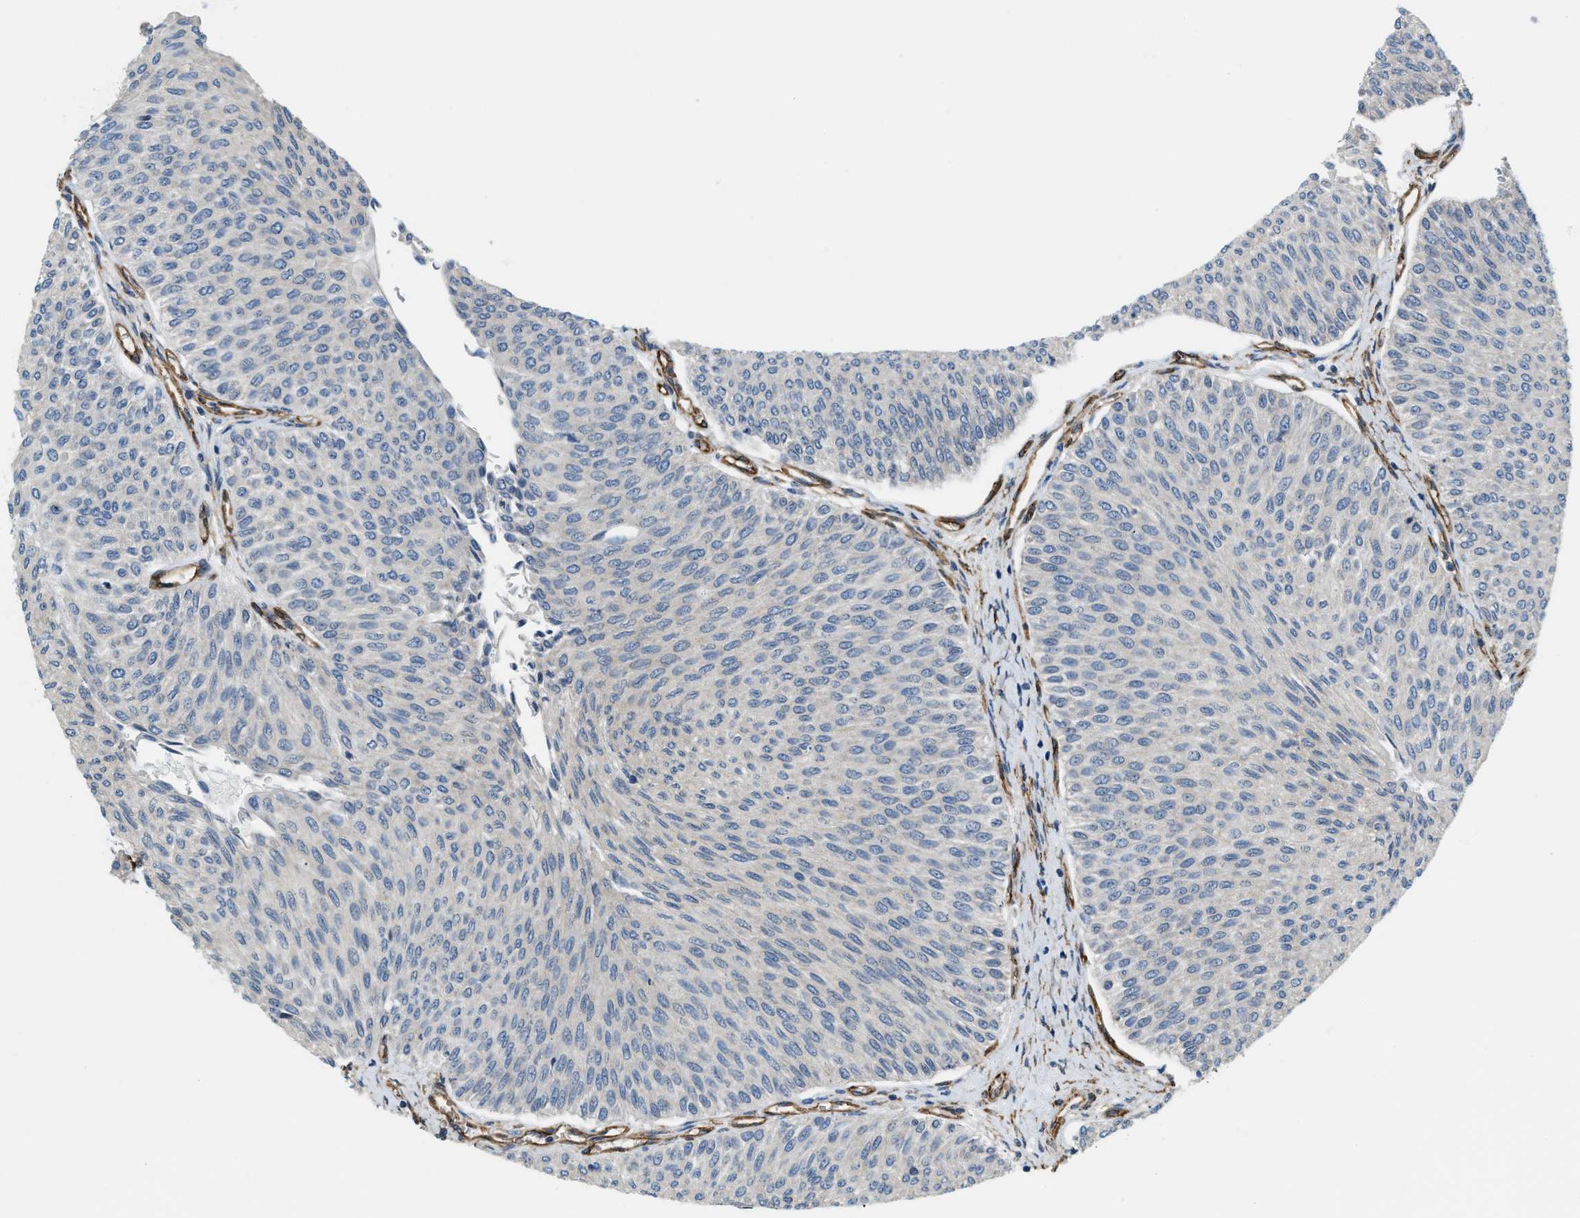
{"staining": {"intensity": "negative", "quantity": "none", "location": "none"}, "tissue": "urothelial cancer", "cell_type": "Tumor cells", "image_type": "cancer", "snomed": [{"axis": "morphology", "description": "Urothelial carcinoma, Low grade"}, {"axis": "topography", "description": "Urinary bladder"}], "caption": "This is an immunohistochemistry micrograph of human urothelial cancer. There is no expression in tumor cells.", "gene": "TMEM43", "patient": {"sex": "male", "age": 78}}